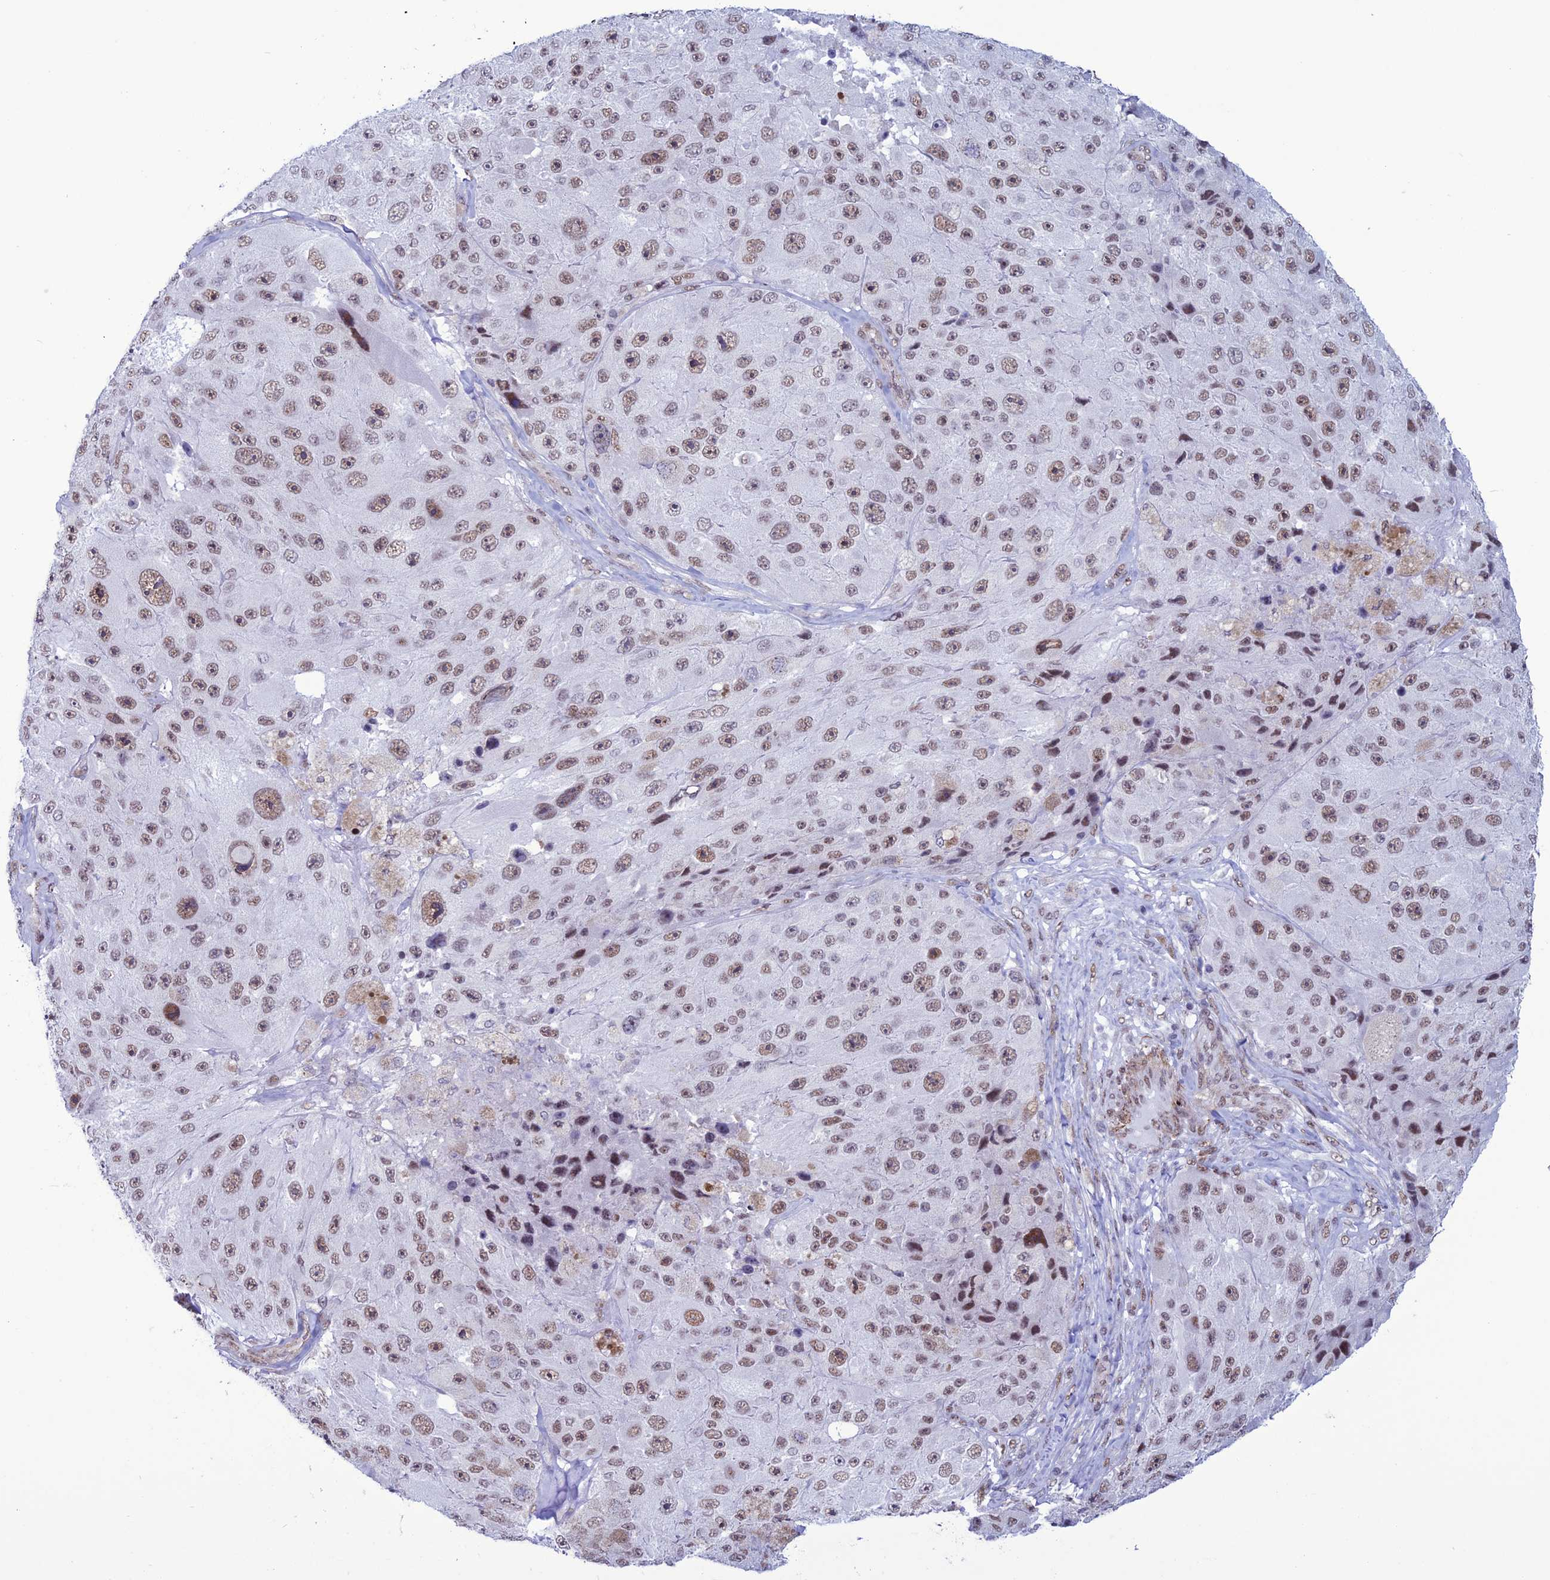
{"staining": {"intensity": "weak", "quantity": ">75%", "location": "nuclear"}, "tissue": "melanoma", "cell_type": "Tumor cells", "image_type": "cancer", "snomed": [{"axis": "morphology", "description": "Malignant melanoma, Metastatic site"}, {"axis": "topography", "description": "Lymph node"}], "caption": "Immunohistochemistry staining of melanoma, which shows low levels of weak nuclear expression in about >75% of tumor cells indicating weak nuclear protein staining. The staining was performed using DAB (3,3'-diaminobenzidine) (brown) for protein detection and nuclei were counterstained in hematoxylin (blue).", "gene": "U2AF1", "patient": {"sex": "male", "age": 62}}